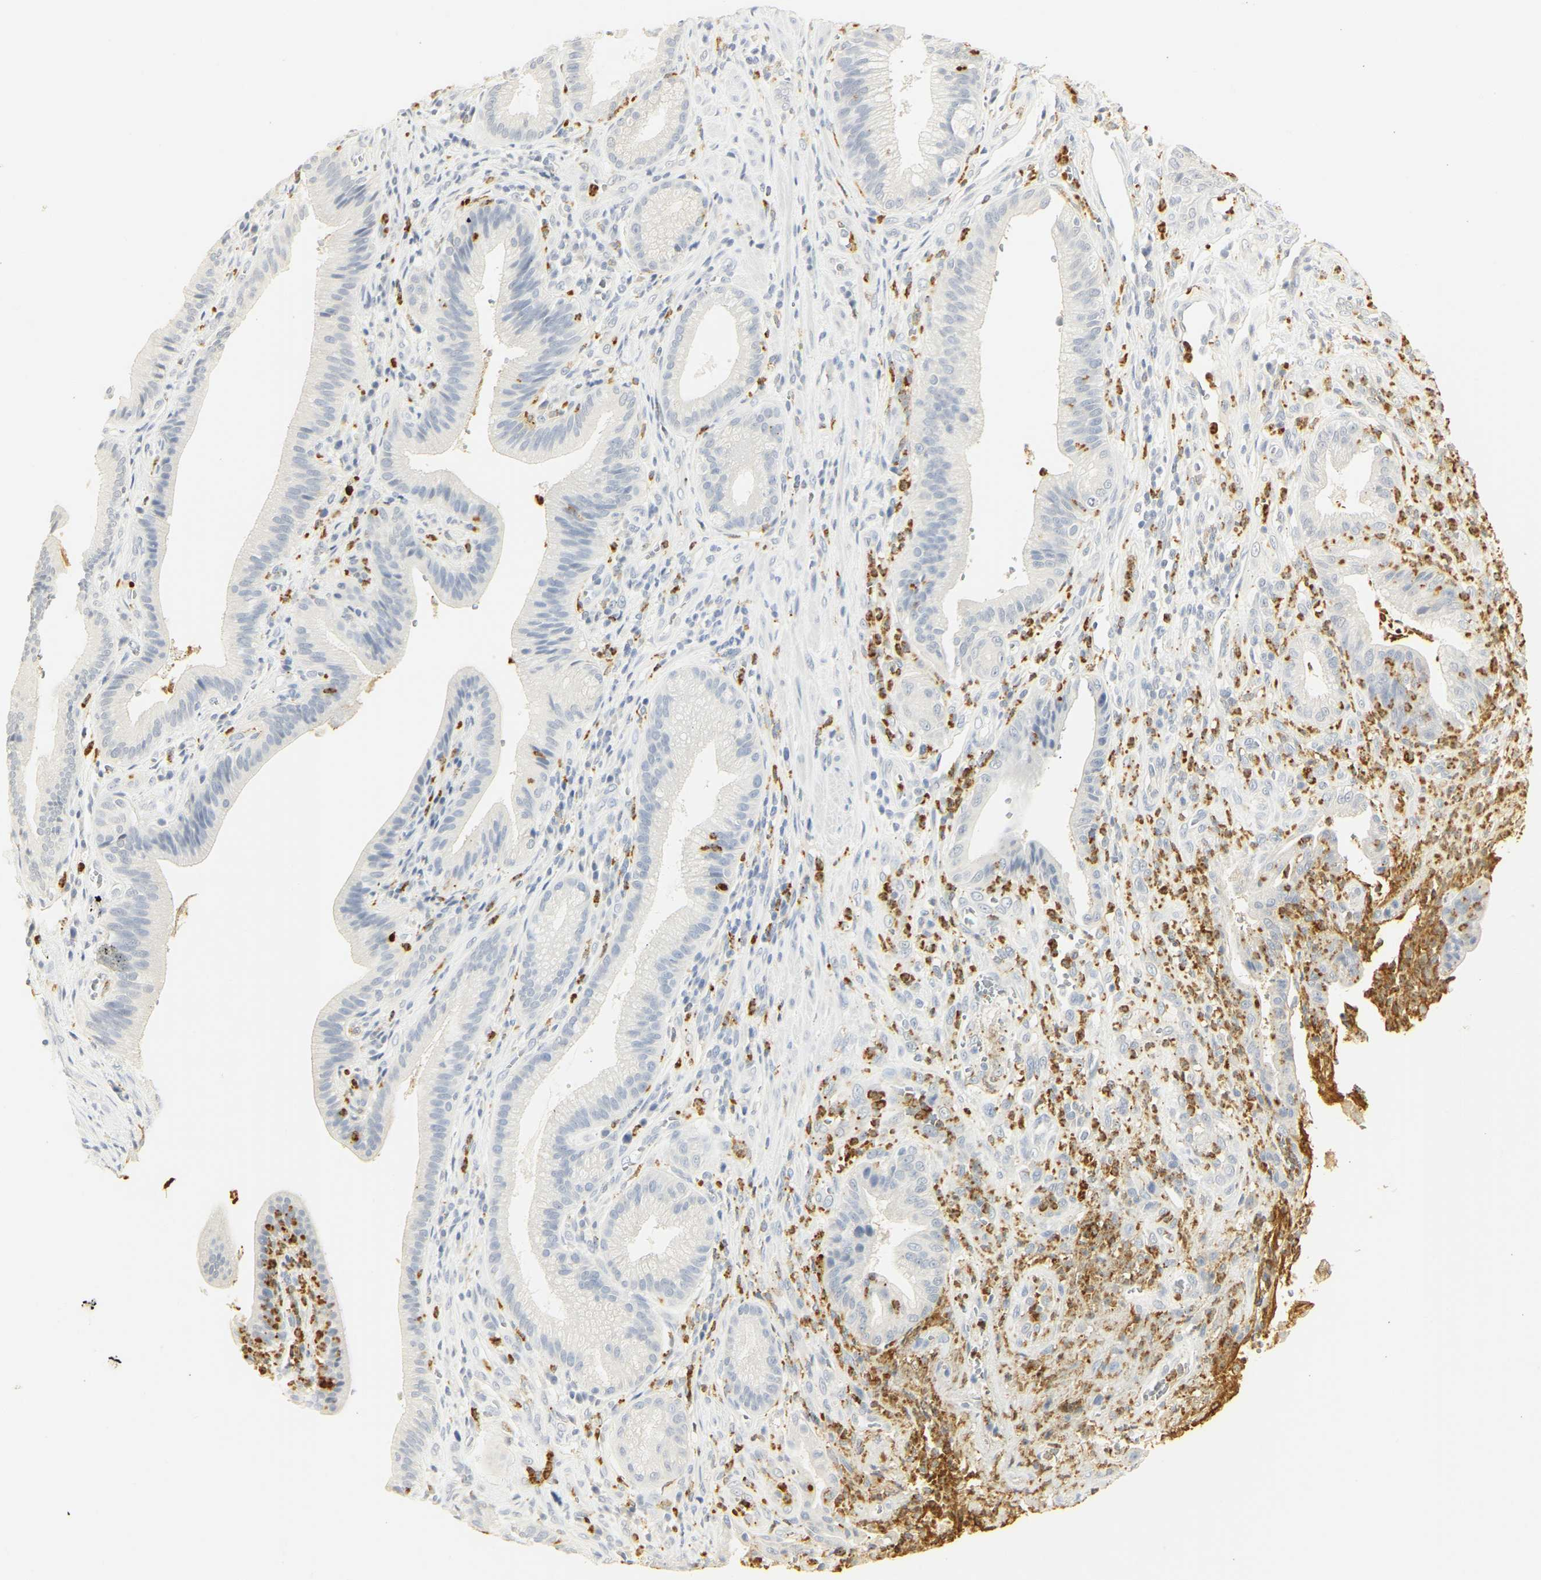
{"staining": {"intensity": "negative", "quantity": "none", "location": "none"}, "tissue": "pancreatic cancer", "cell_type": "Tumor cells", "image_type": "cancer", "snomed": [{"axis": "morphology", "description": "Adenocarcinoma, NOS"}, {"axis": "topography", "description": "Pancreas"}], "caption": "The immunohistochemistry (IHC) image has no significant expression in tumor cells of adenocarcinoma (pancreatic) tissue. (Brightfield microscopy of DAB IHC at high magnification).", "gene": "MPO", "patient": {"sex": "female", "age": 75}}